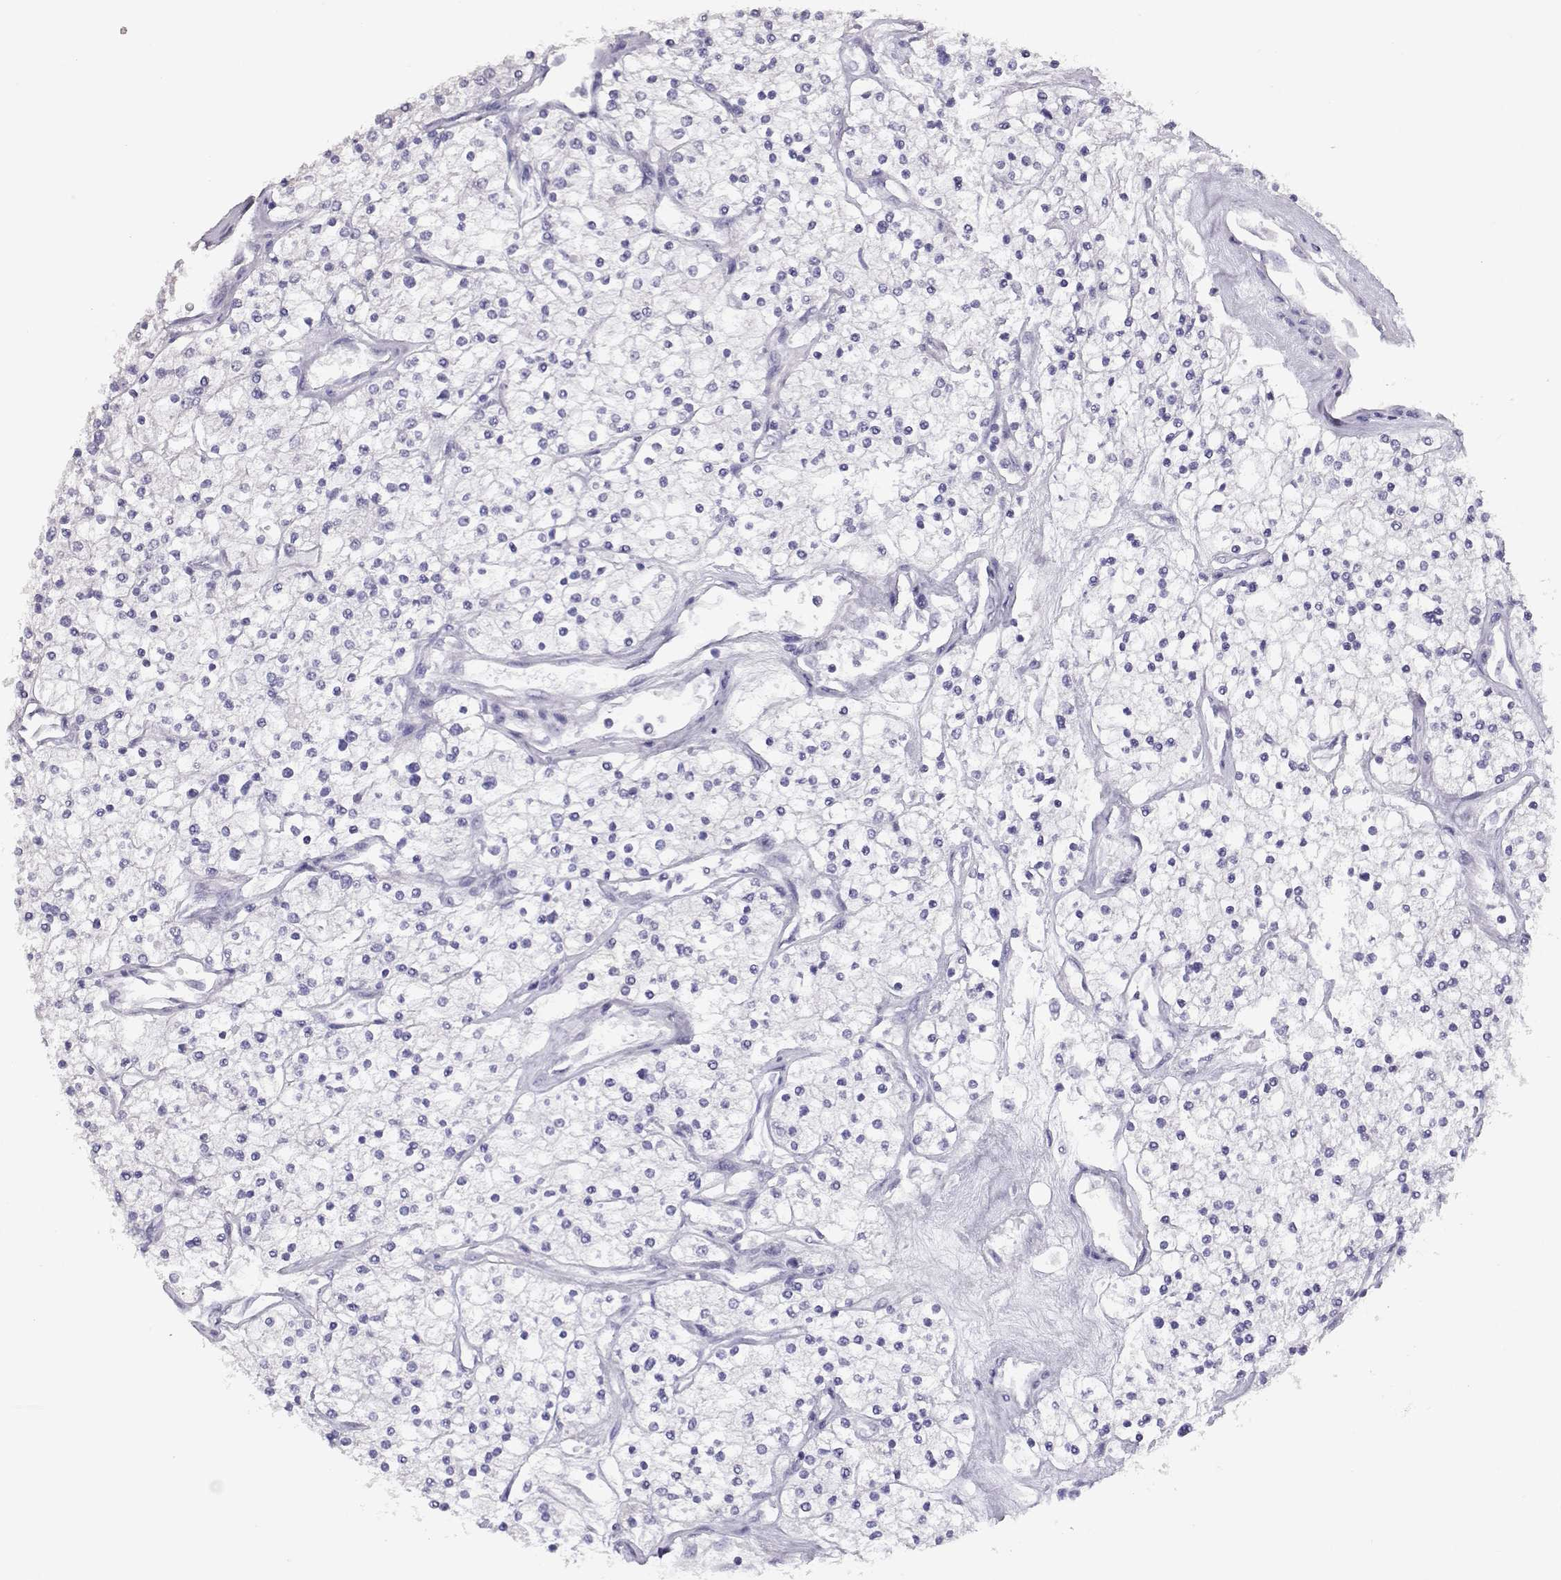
{"staining": {"intensity": "negative", "quantity": "none", "location": "none"}, "tissue": "renal cancer", "cell_type": "Tumor cells", "image_type": "cancer", "snomed": [{"axis": "morphology", "description": "Adenocarcinoma, NOS"}, {"axis": "topography", "description": "Kidney"}], "caption": "DAB immunohistochemical staining of renal cancer displays no significant expression in tumor cells.", "gene": "PMCH", "patient": {"sex": "male", "age": 80}}